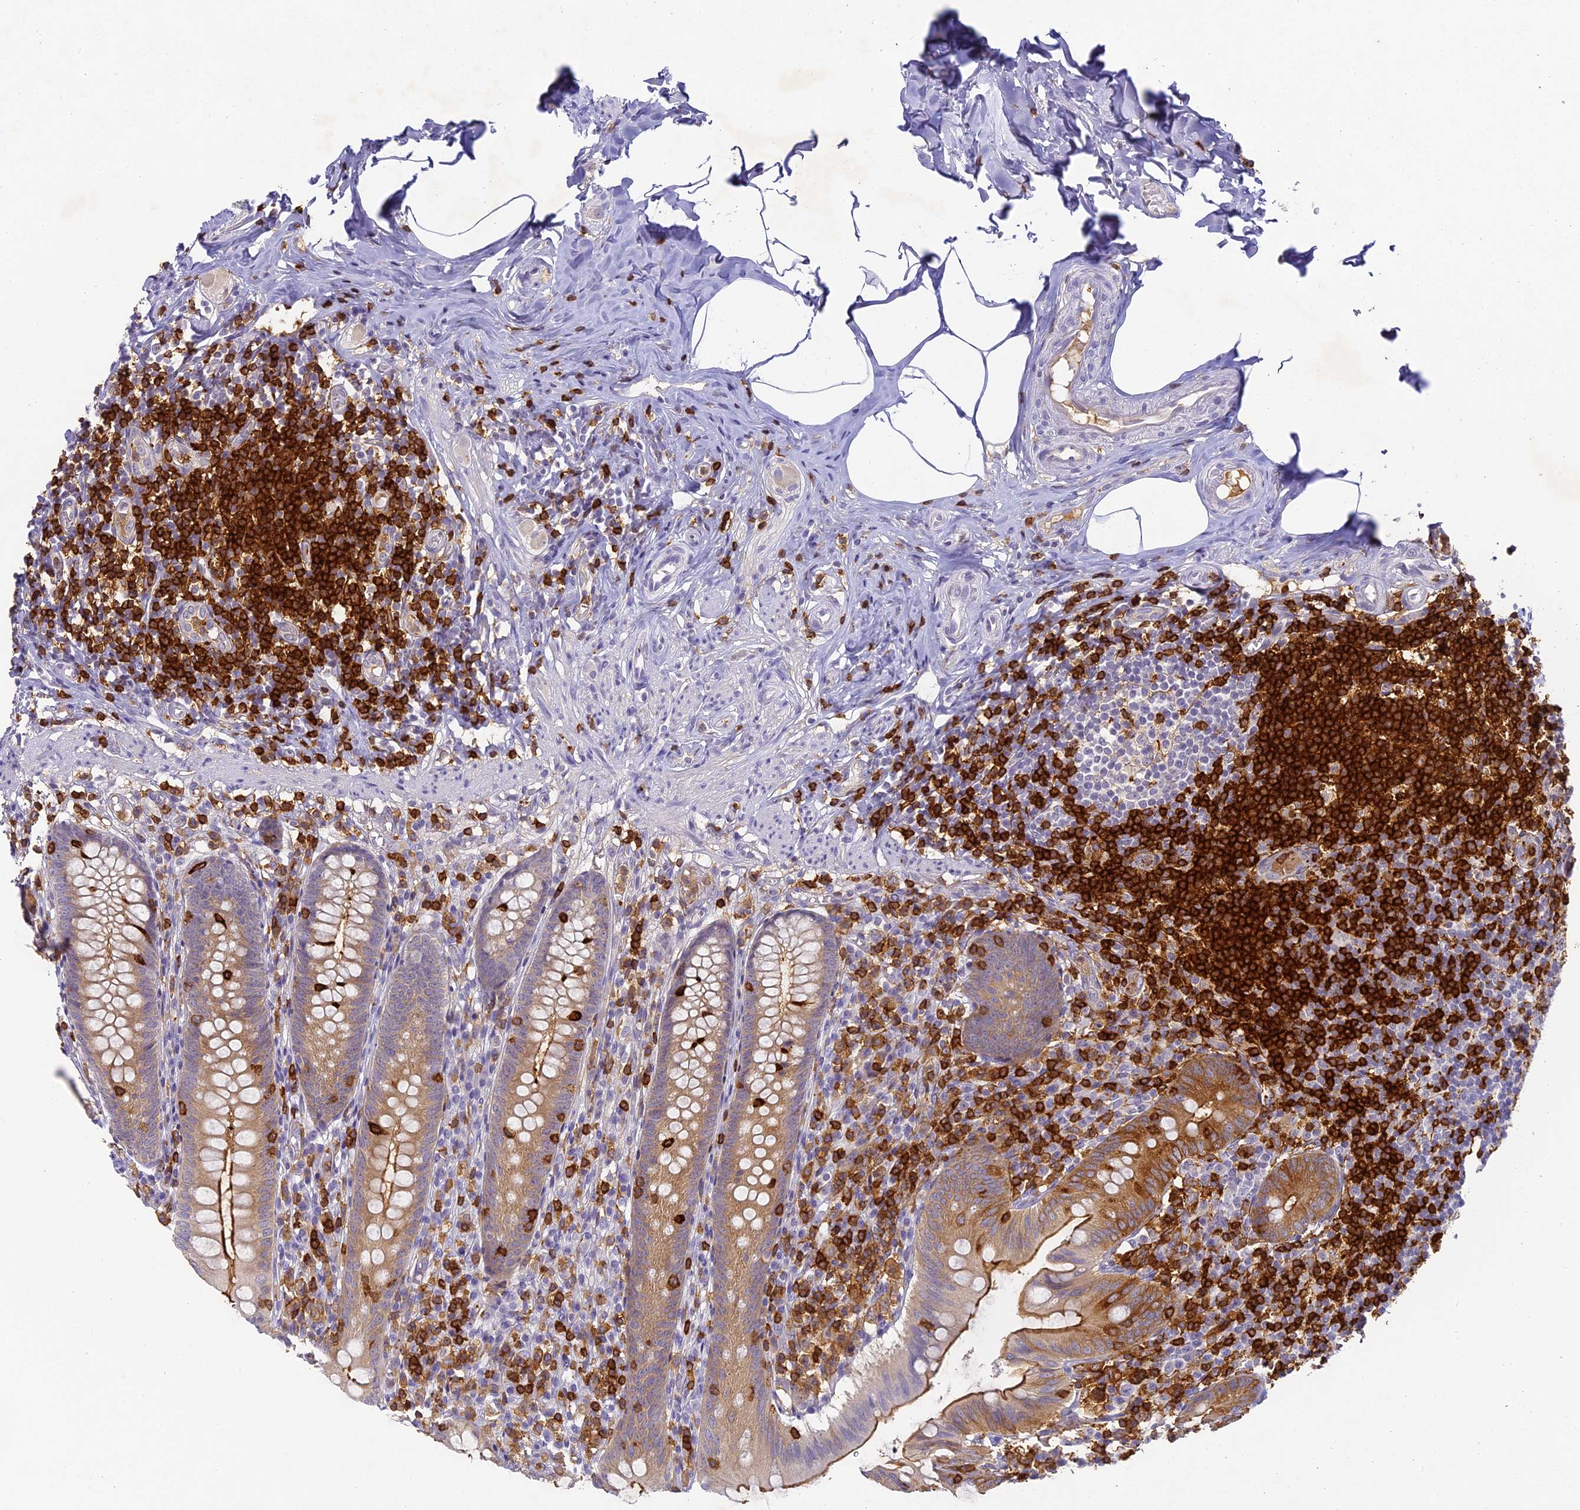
{"staining": {"intensity": "moderate", "quantity": ">75%", "location": "cytoplasmic/membranous"}, "tissue": "appendix", "cell_type": "Glandular cells", "image_type": "normal", "snomed": [{"axis": "morphology", "description": "Normal tissue, NOS"}, {"axis": "topography", "description": "Appendix"}], "caption": "The photomicrograph reveals a brown stain indicating the presence of a protein in the cytoplasmic/membranous of glandular cells in appendix. (brown staining indicates protein expression, while blue staining denotes nuclei).", "gene": "FYB1", "patient": {"sex": "male", "age": 55}}